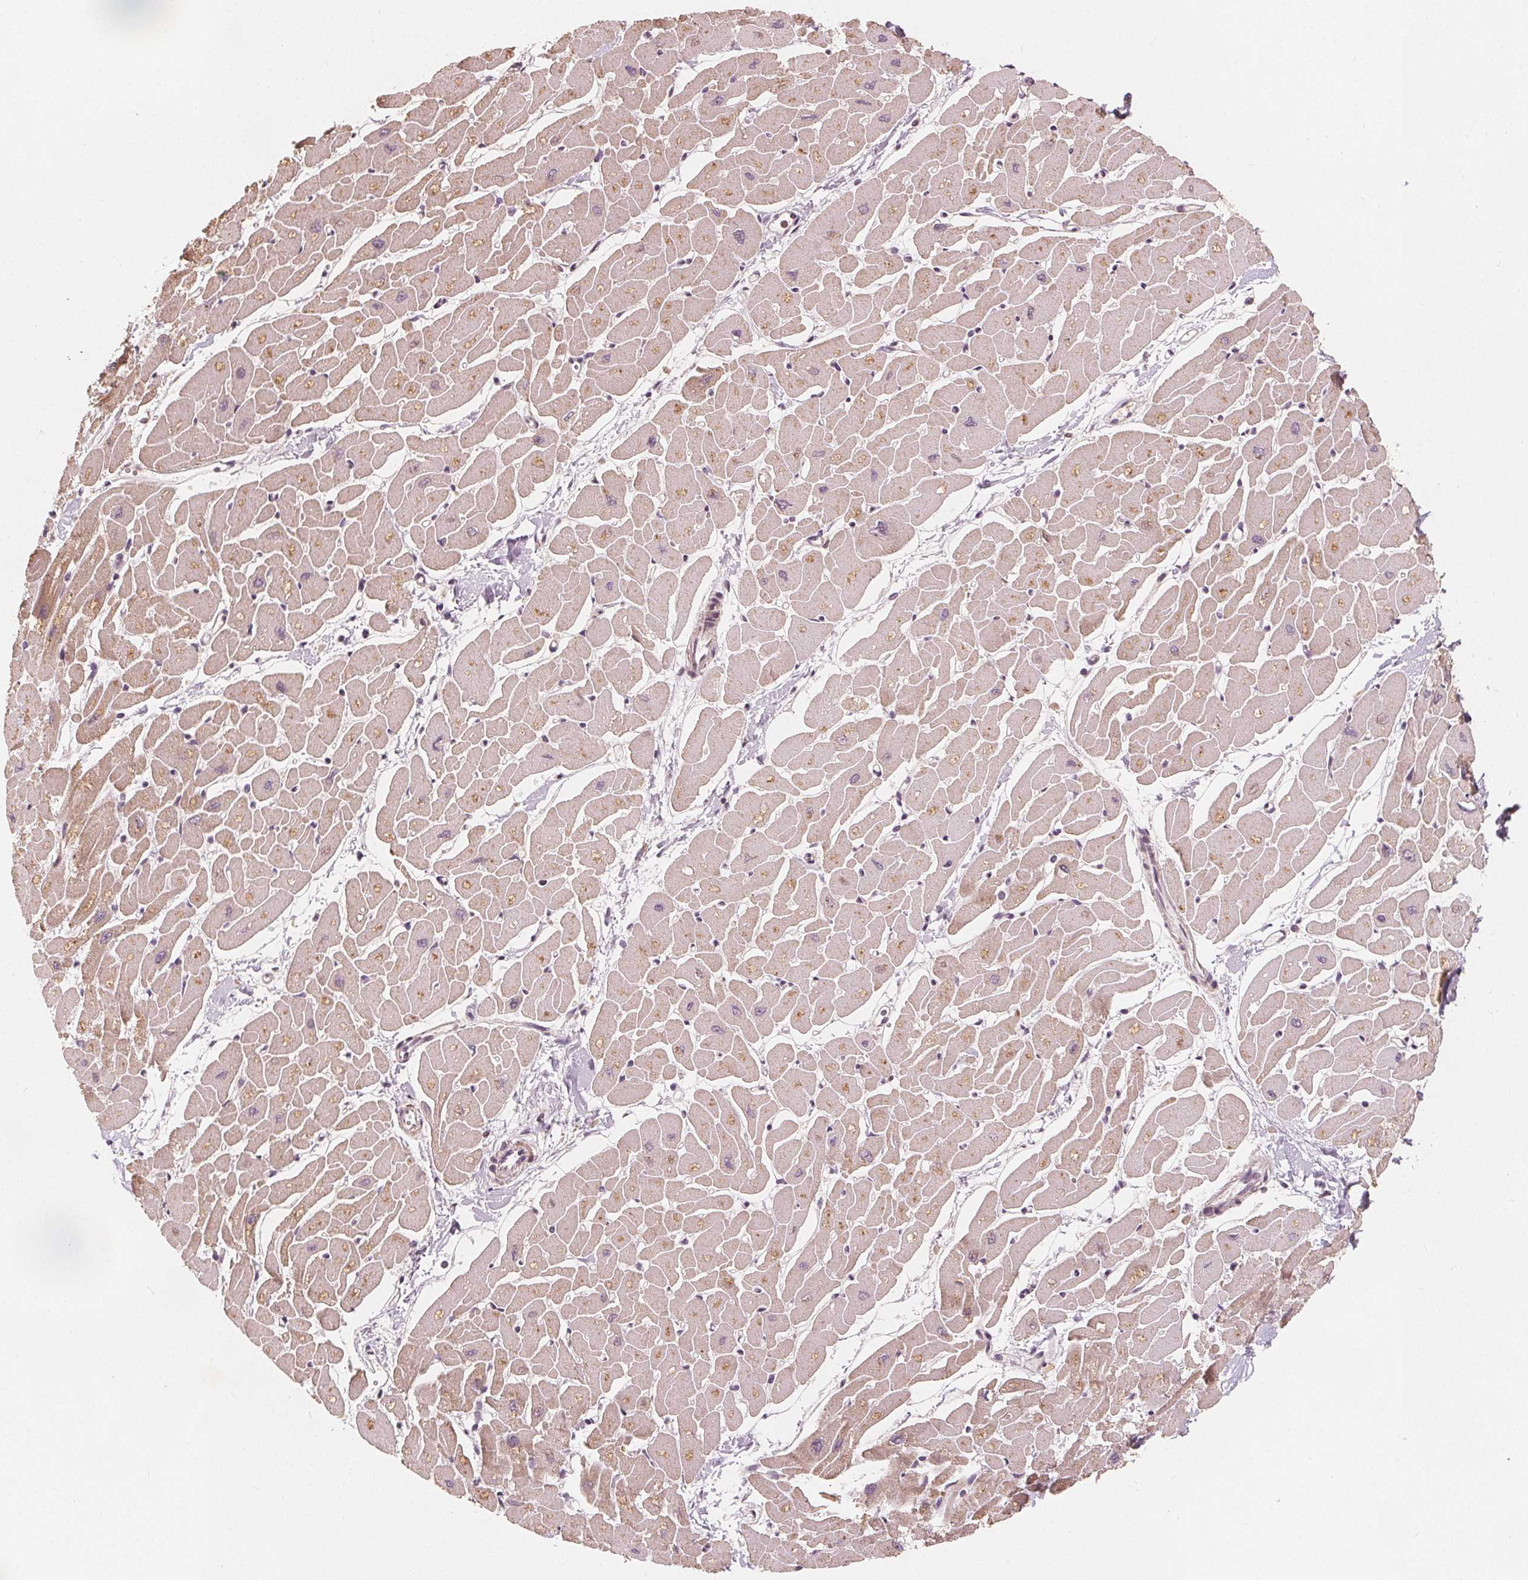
{"staining": {"intensity": "weak", "quantity": "25%-75%", "location": "cytoplasmic/membranous"}, "tissue": "heart muscle", "cell_type": "Cardiomyocytes", "image_type": "normal", "snomed": [{"axis": "morphology", "description": "Normal tissue, NOS"}, {"axis": "topography", "description": "Heart"}], "caption": "This is a micrograph of IHC staining of unremarkable heart muscle, which shows weak positivity in the cytoplasmic/membranous of cardiomyocytes.", "gene": "SNX12", "patient": {"sex": "male", "age": 57}}